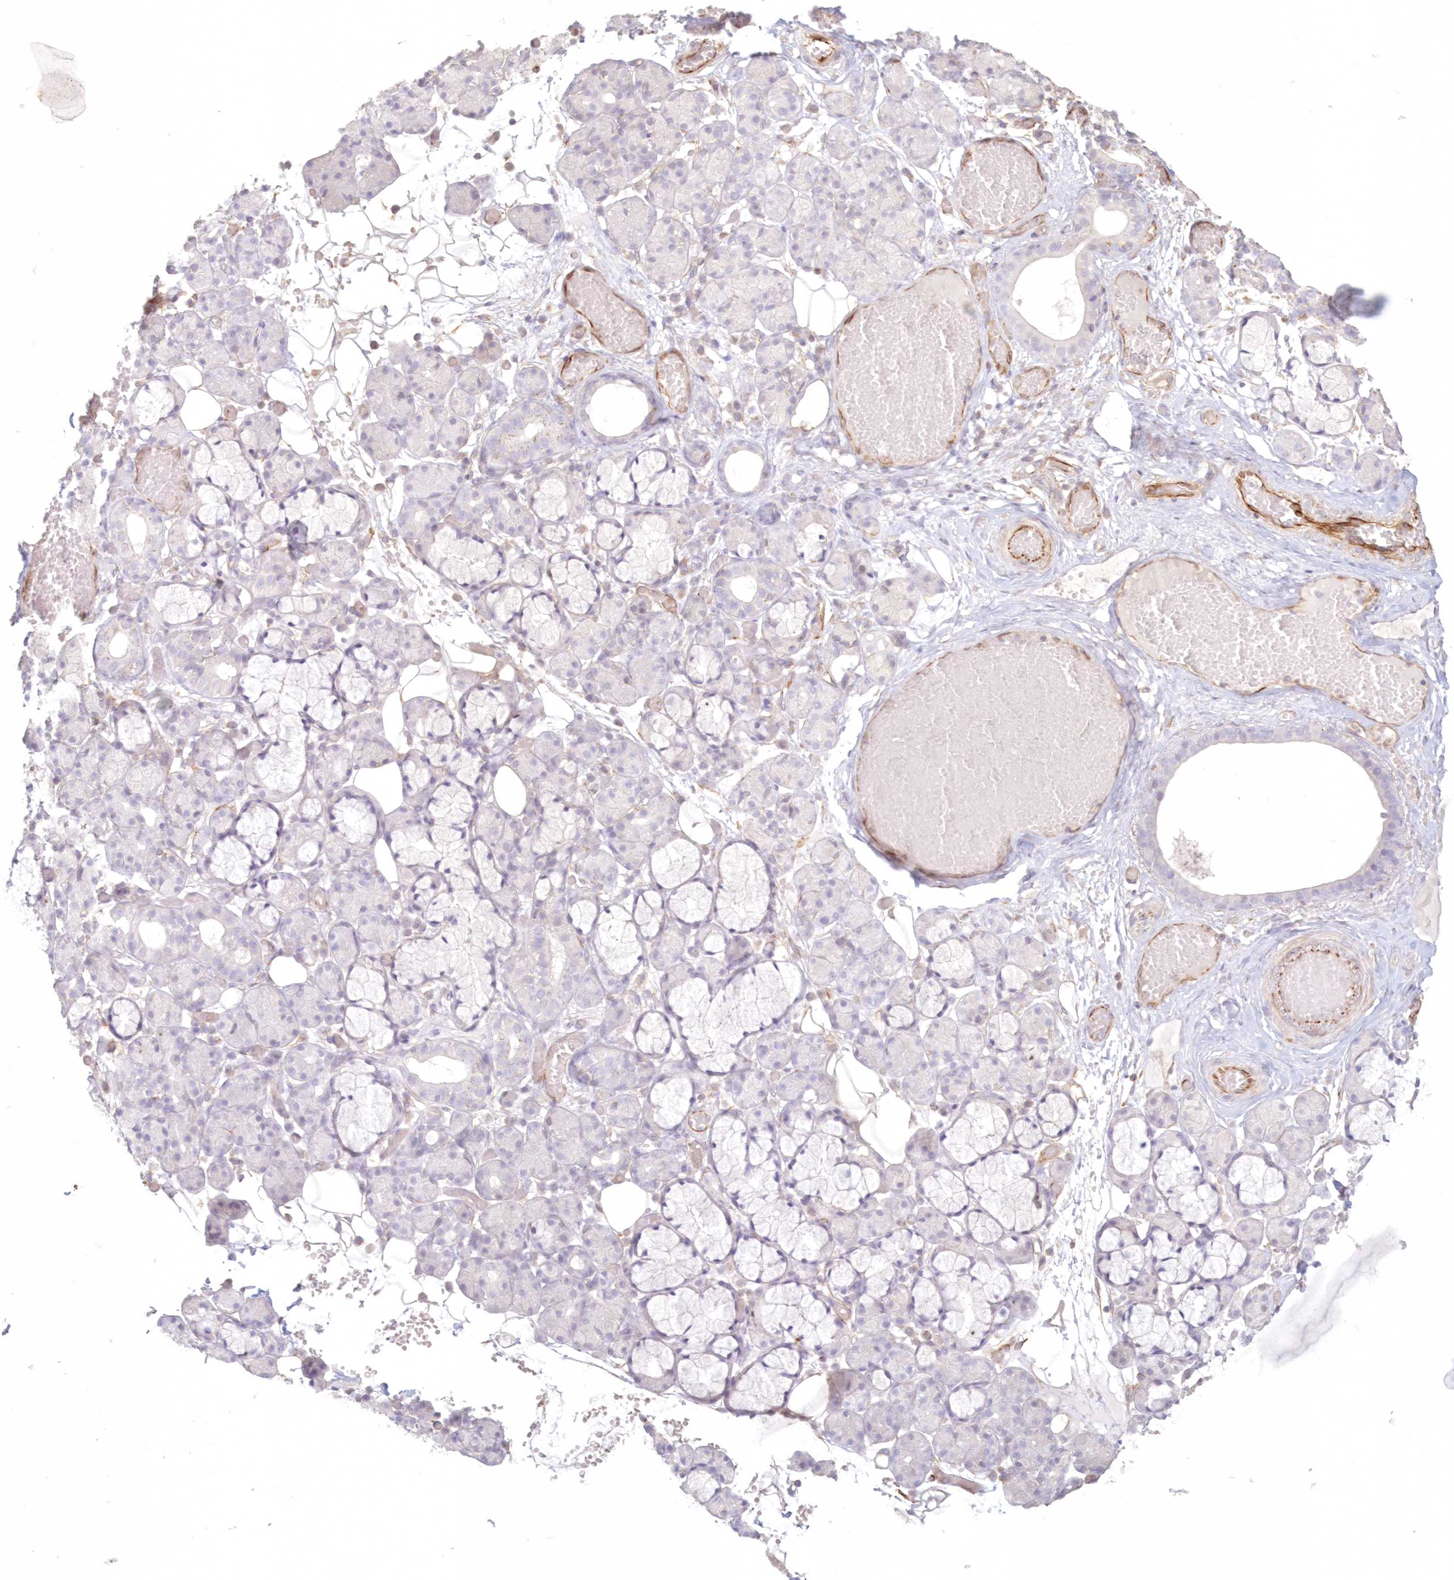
{"staining": {"intensity": "negative", "quantity": "none", "location": "none"}, "tissue": "salivary gland", "cell_type": "Glandular cells", "image_type": "normal", "snomed": [{"axis": "morphology", "description": "Normal tissue, NOS"}, {"axis": "topography", "description": "Salivary gland"}], "caption": "Glandular cells show no significant protein positivity in normal salivary gland.", "gene": "DMRTB1", "patient": {"sex": "male", "age": 63}}